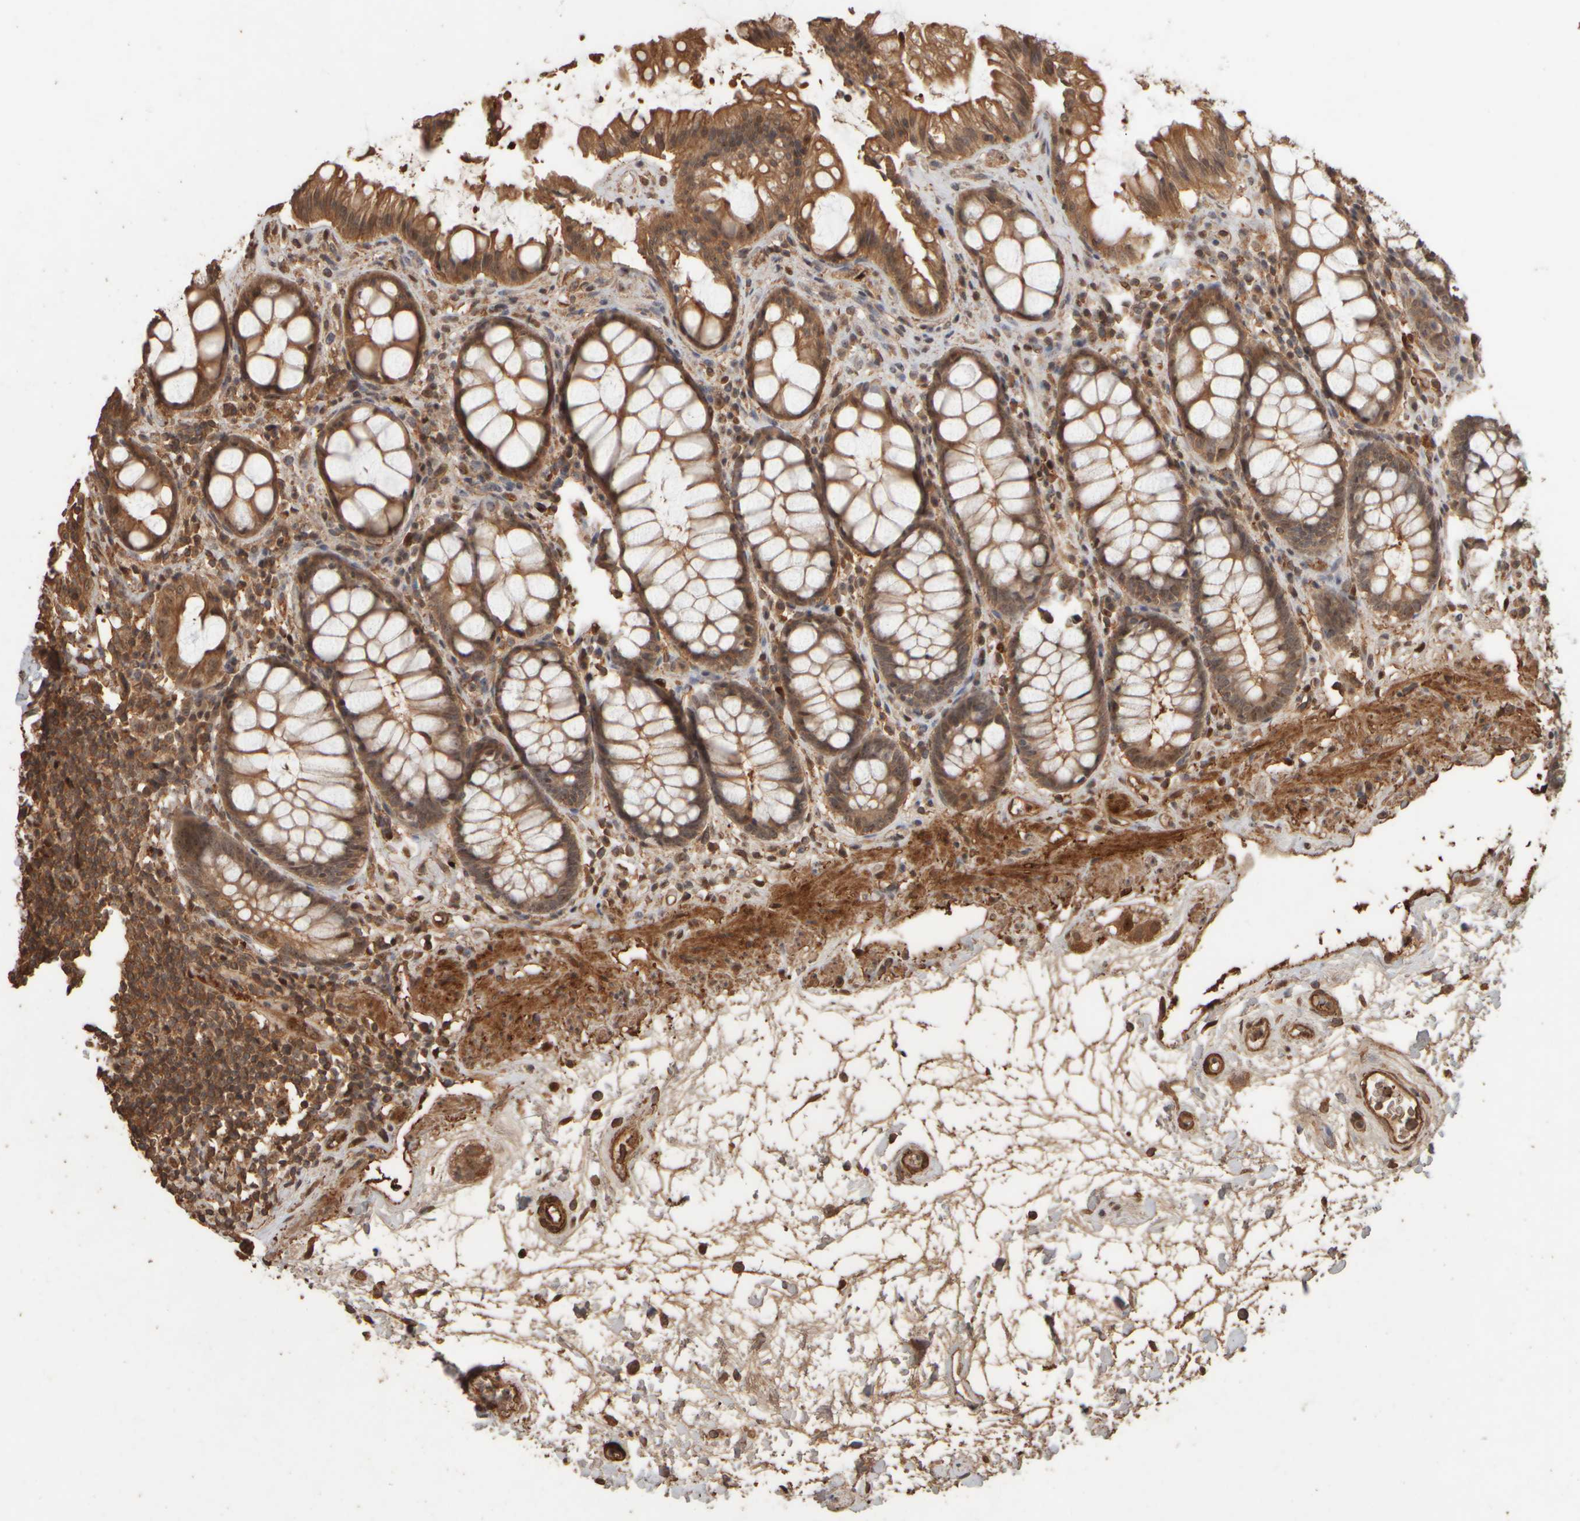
{"staining": {"intensity": "moderate", "quantity": ">75%", "location": "cytoplasmic/membranous,nuclear"}, "tissue": "rectum", "cell_type": "Glandular cells", "image_type": "normal", "snomed": [{"axis": "morphology", "description": "Normal tissue, NOS"}, {"axis": "topography", "description": "Rectum"}], "caption": "Immunohistochemical staining of normal human rectum shows moderate cytoplasmic/membranous,nuclear protein positivity in about >75% of glandular cells.", "gene": "SPHK1", "patient": {"sex": "male", "age": 64}}